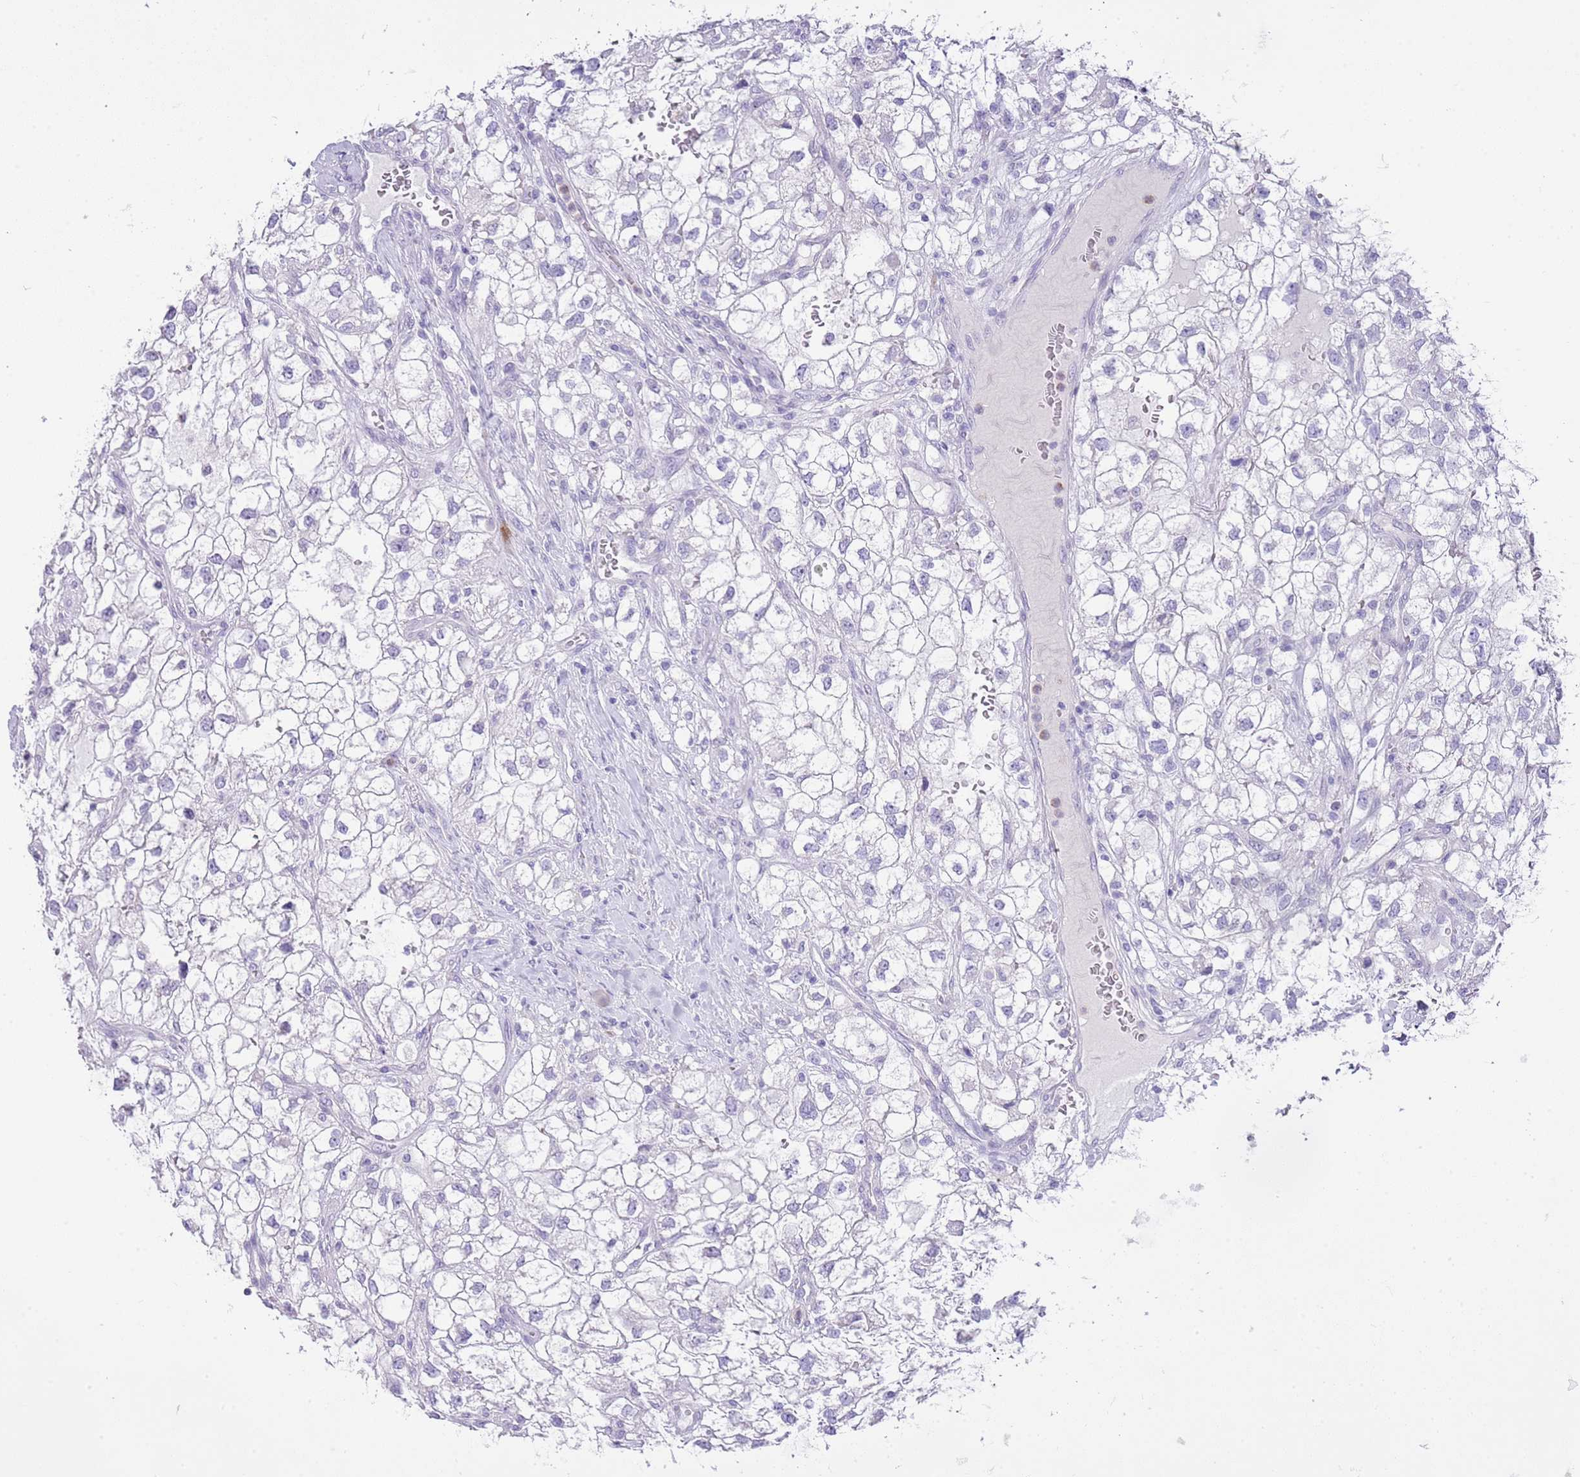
{"staining": {"intensity": "negative", "quantity": "none", "location": "none"}, "tissue": "renal cancer", "cell_type": "Tumor cells", "image_type": "cancer", "snomed": [{"axis": "morphology", "description": "Adenocarcinoma, NOS"}, {"axis": "topography", "description": "Kidney"}], "caption": "Immunohistochemistry (IHC) micrograph of renal cancer (adenocarcinoma) stained for a protein (brown), which reveals no positivity in tumor cells. (Stains: DAB (3,3'-diaminobenzidine) immunohistochemistry with hematoxylin counter stain, Microscopy: brightfield microscopy at high magnification).", "gene": "OR2Z1", "patient": {"sex": "male", "age": 59}}